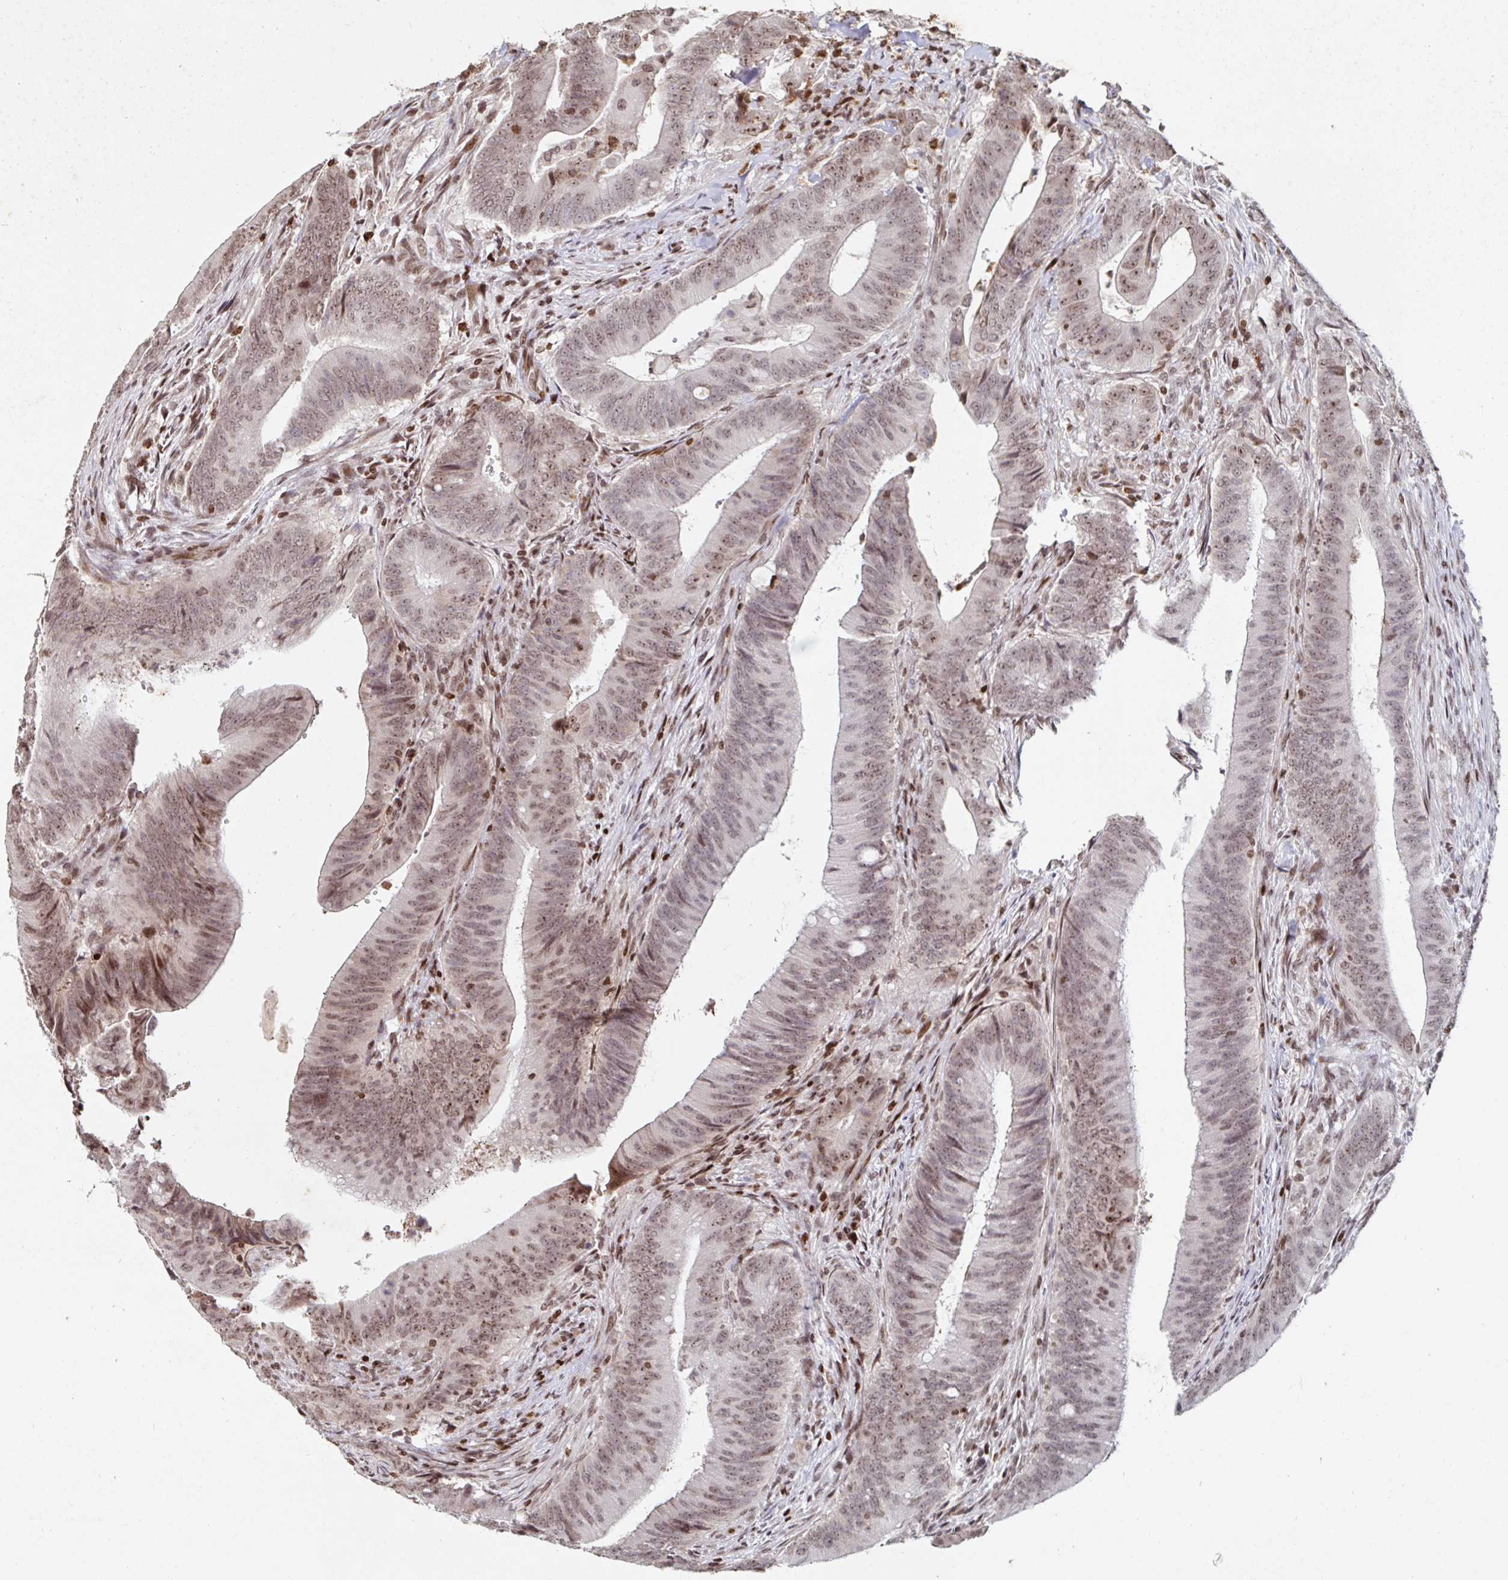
{"staining": {"intensity": "moderate", "quantity": ">75%", "location": "nuclear"}, "tissue": "colorectal cancer", "cell_type": "Tumor cells", "image_type": "cancer", "snomed": [{"axis": "morphology", "description": "Adenocarcinoma, NOS"}, {"axis": "topography", "description": "Colon"}], "caption": "There is medium levels of moderate nuclear staining in tumor cells of colorectal adenocarcinoma, as demonstrated by immunohistochemical staining (brown color).", "gene": "C19orf53", "patient": {"sex": "female", "age": 43}}